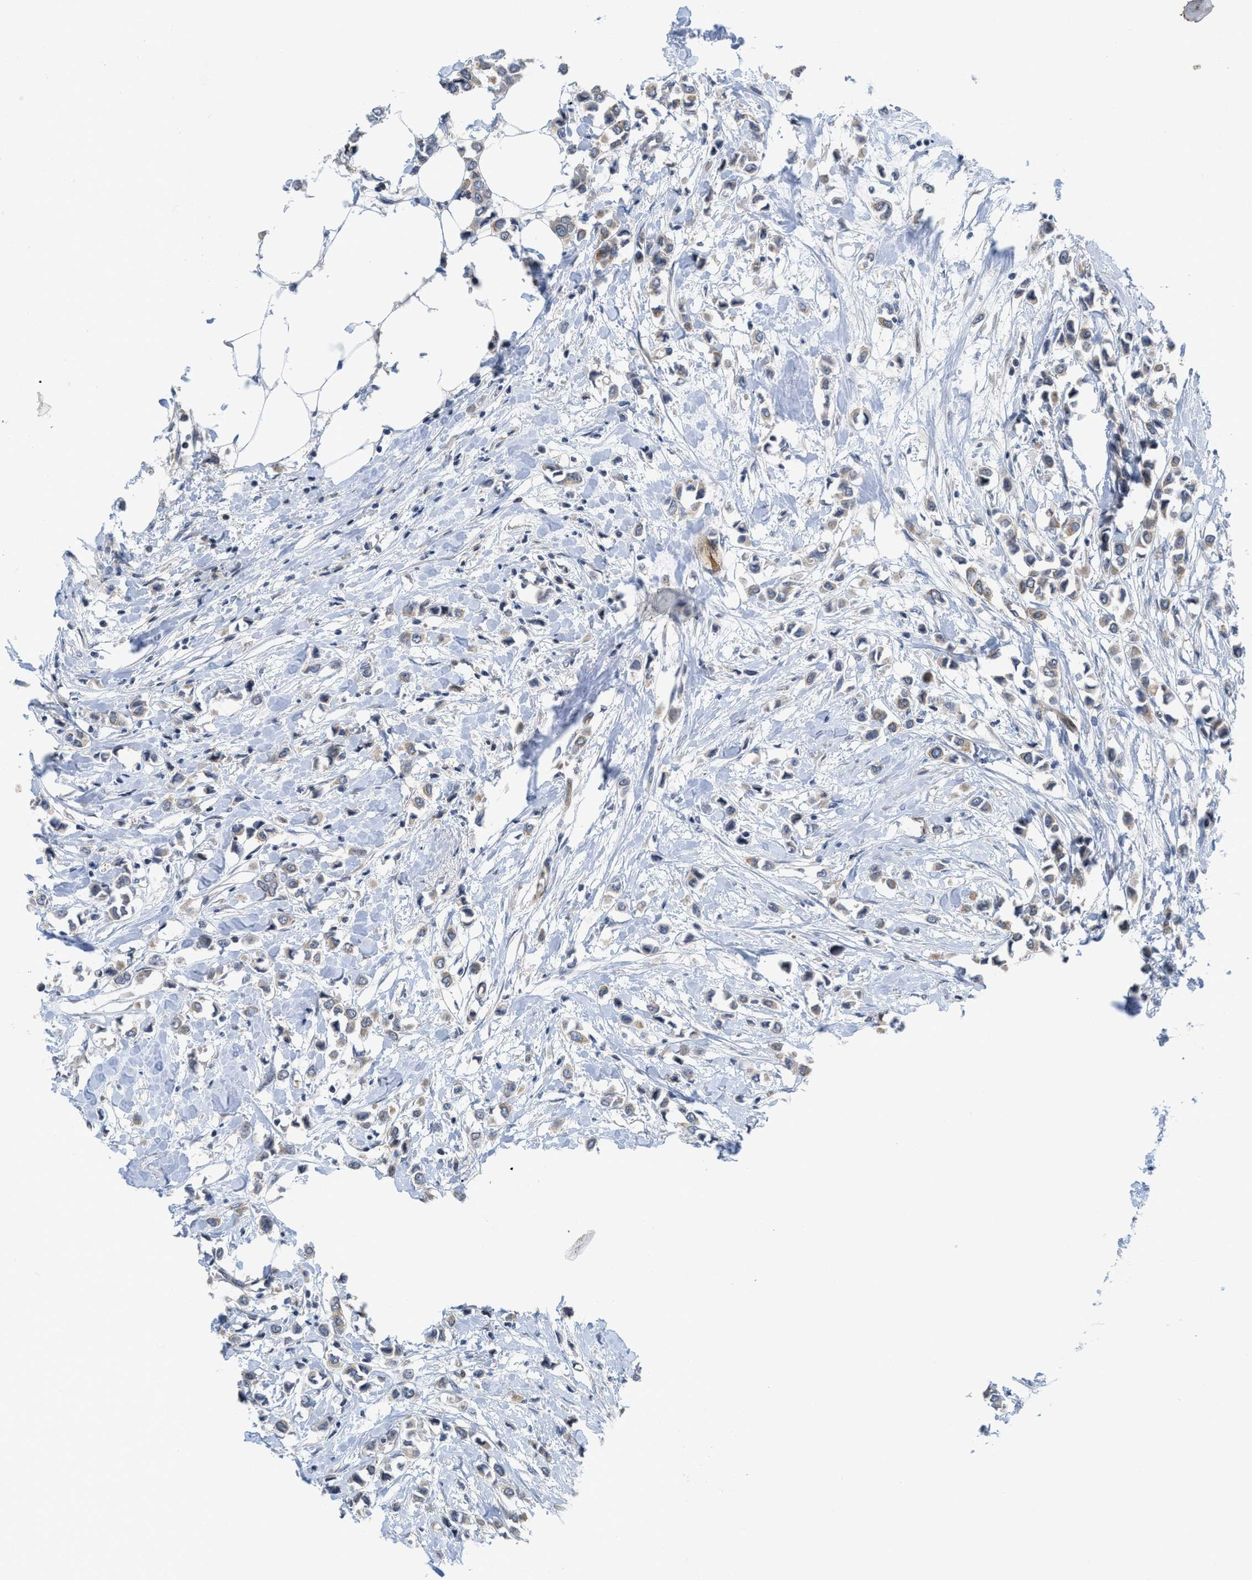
{"staining": {"intensity": "weak", "quantity": ">75%", "location": "cytoplasmic/membranous"}, "tissue": "breast cancer", "cell_type": "Tumor cells", "image_type": "cancer", "snomed": [{"axis": "morphology", "description": "Lobular carcinoma"}, {"axis": "topography", "description": "Breast"}], "caption": "Immunohistochemistry (IHC) image of breast cancer (lobular carcinoma) stained for a protein (brown), which displays low levels of weak cytoplasmic/membranous staining in about >75% of tumor cells.", "gene": "LDAF1", "patient": {"sex": "female", "age": 51}}